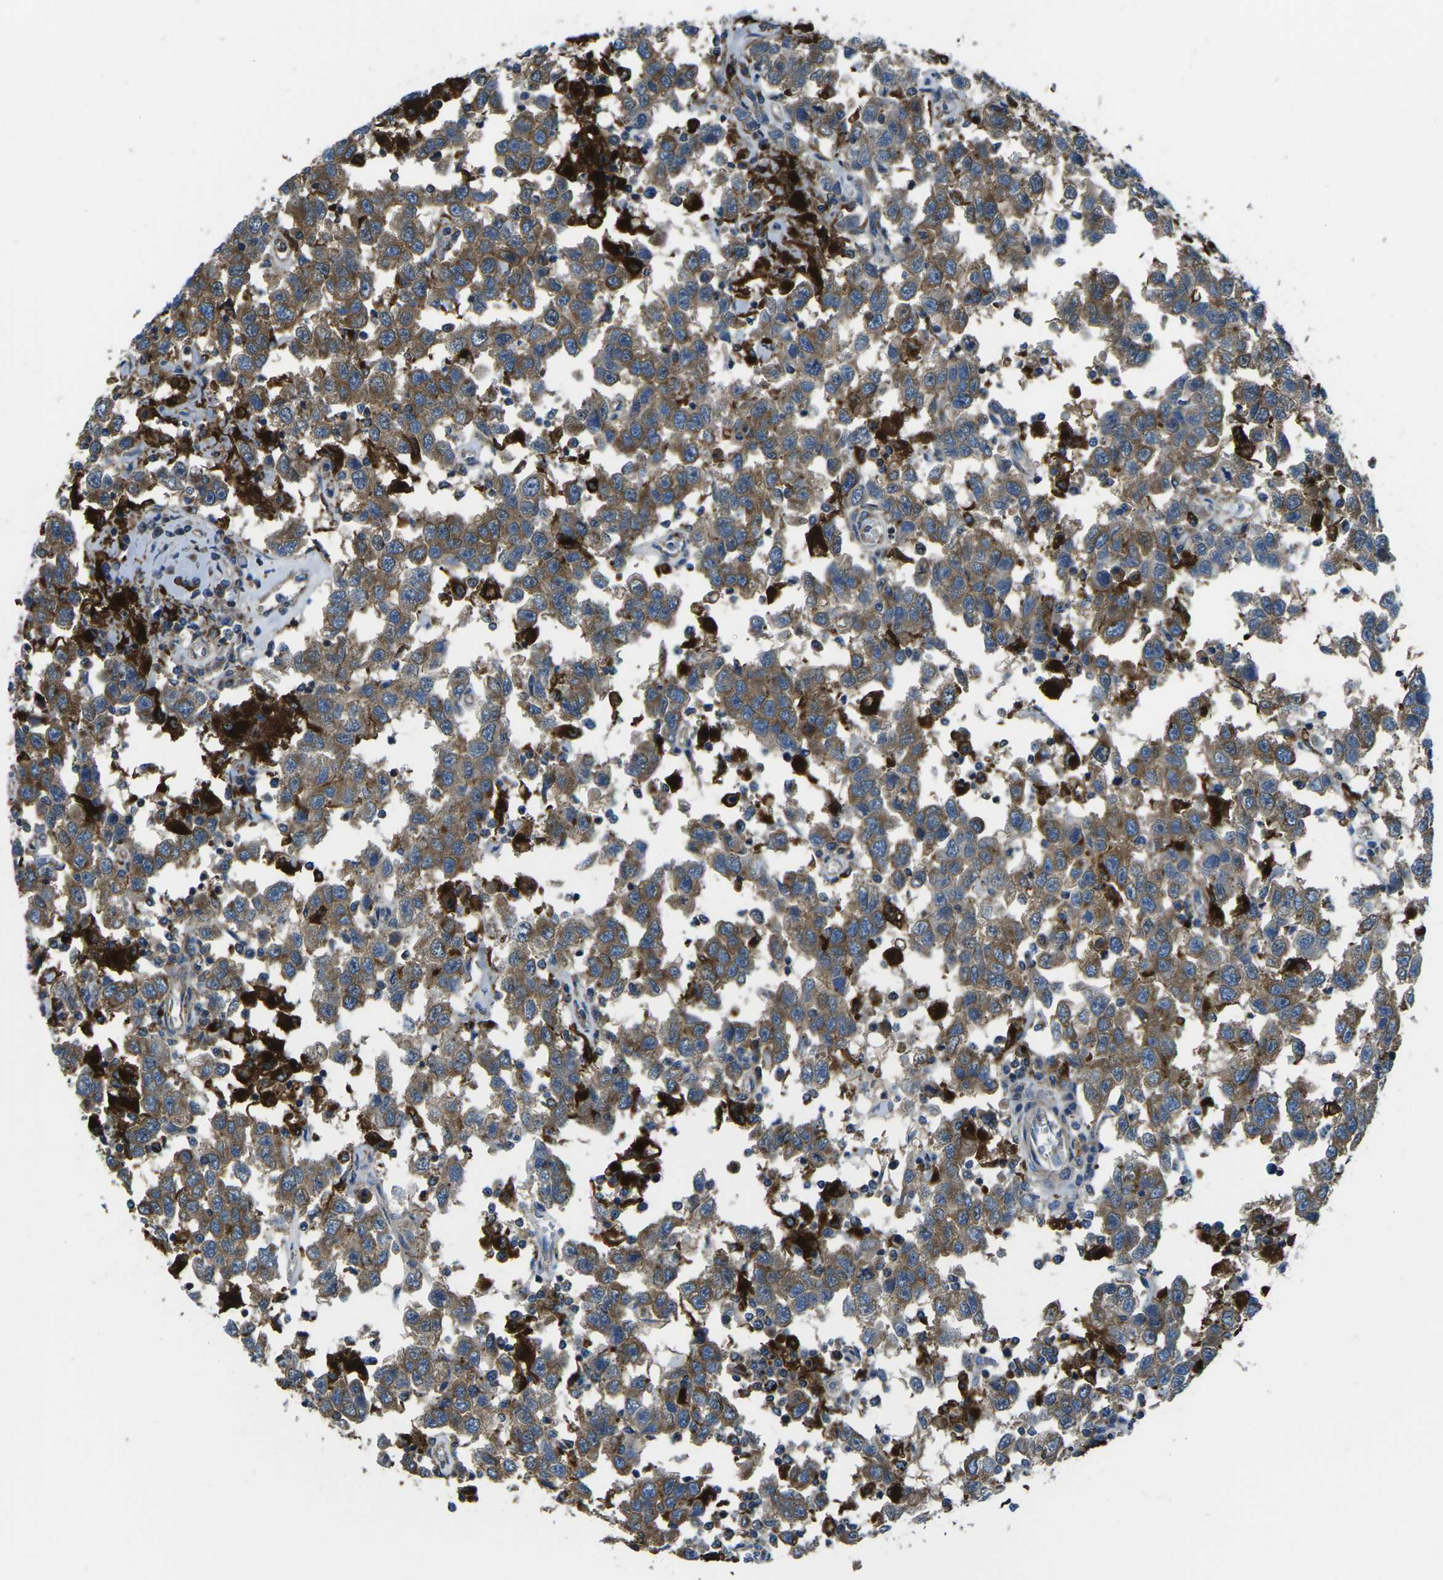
{"staining": {"intensity": "moderate", "quantity": ">75%", "location": "cytoplasmic/membranous"}, "tissue": "testis cancer", "cell_type": "Tumor cells", "image_type": "cancer", "snomed": [{"axis": "morphology", "description": "Seminoma, NOS"}, {"axis": "topography", "description": "Testis"}], "caption": "DAB immunohistochemical staining of testis cancer shows moderate cytoplasmic/membranous protein expression in about >75% of tumor cells.", "gene": "CDK17", "patient": {"sex": "male", "age": 41}}